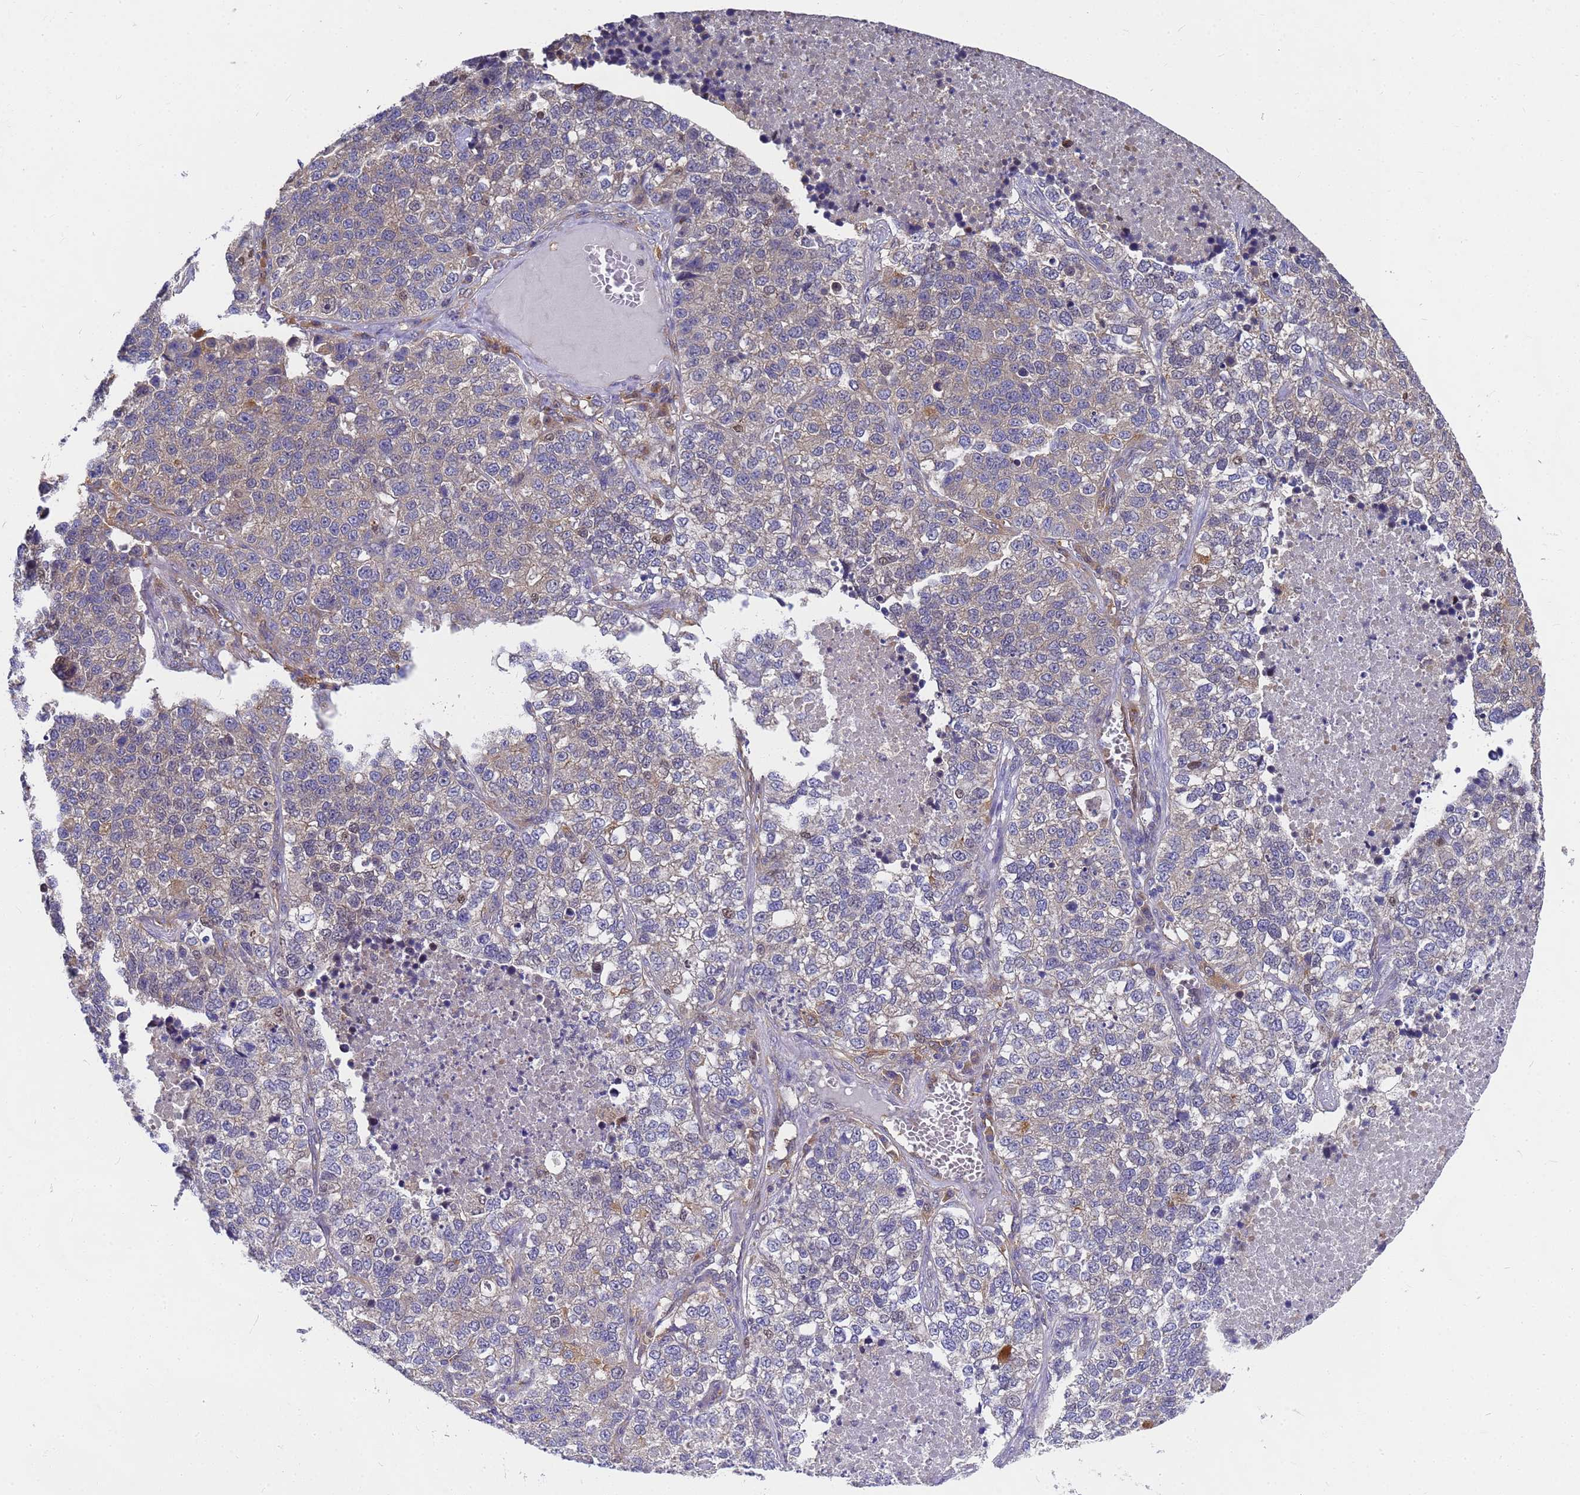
{"staining": {"intensity": "weak", "quantity": "<25%", "location": "cytoplasmic/membranous"}, "tissue": "lung cancer", "cell_type": "Tumor cells", "image_type": "cancer", "snomed": [{"axis": "morphology", "description": "Adenocarcinoma, NOS"}, {"axis": "topography", "description": "Lung"}], "caption": "Histopathology image shows no significant protein expression in tumor cells of adenocarcinoma (lung).", "gene": "SLC35E2B", "patient": {"sex": "male", "age": 49}}